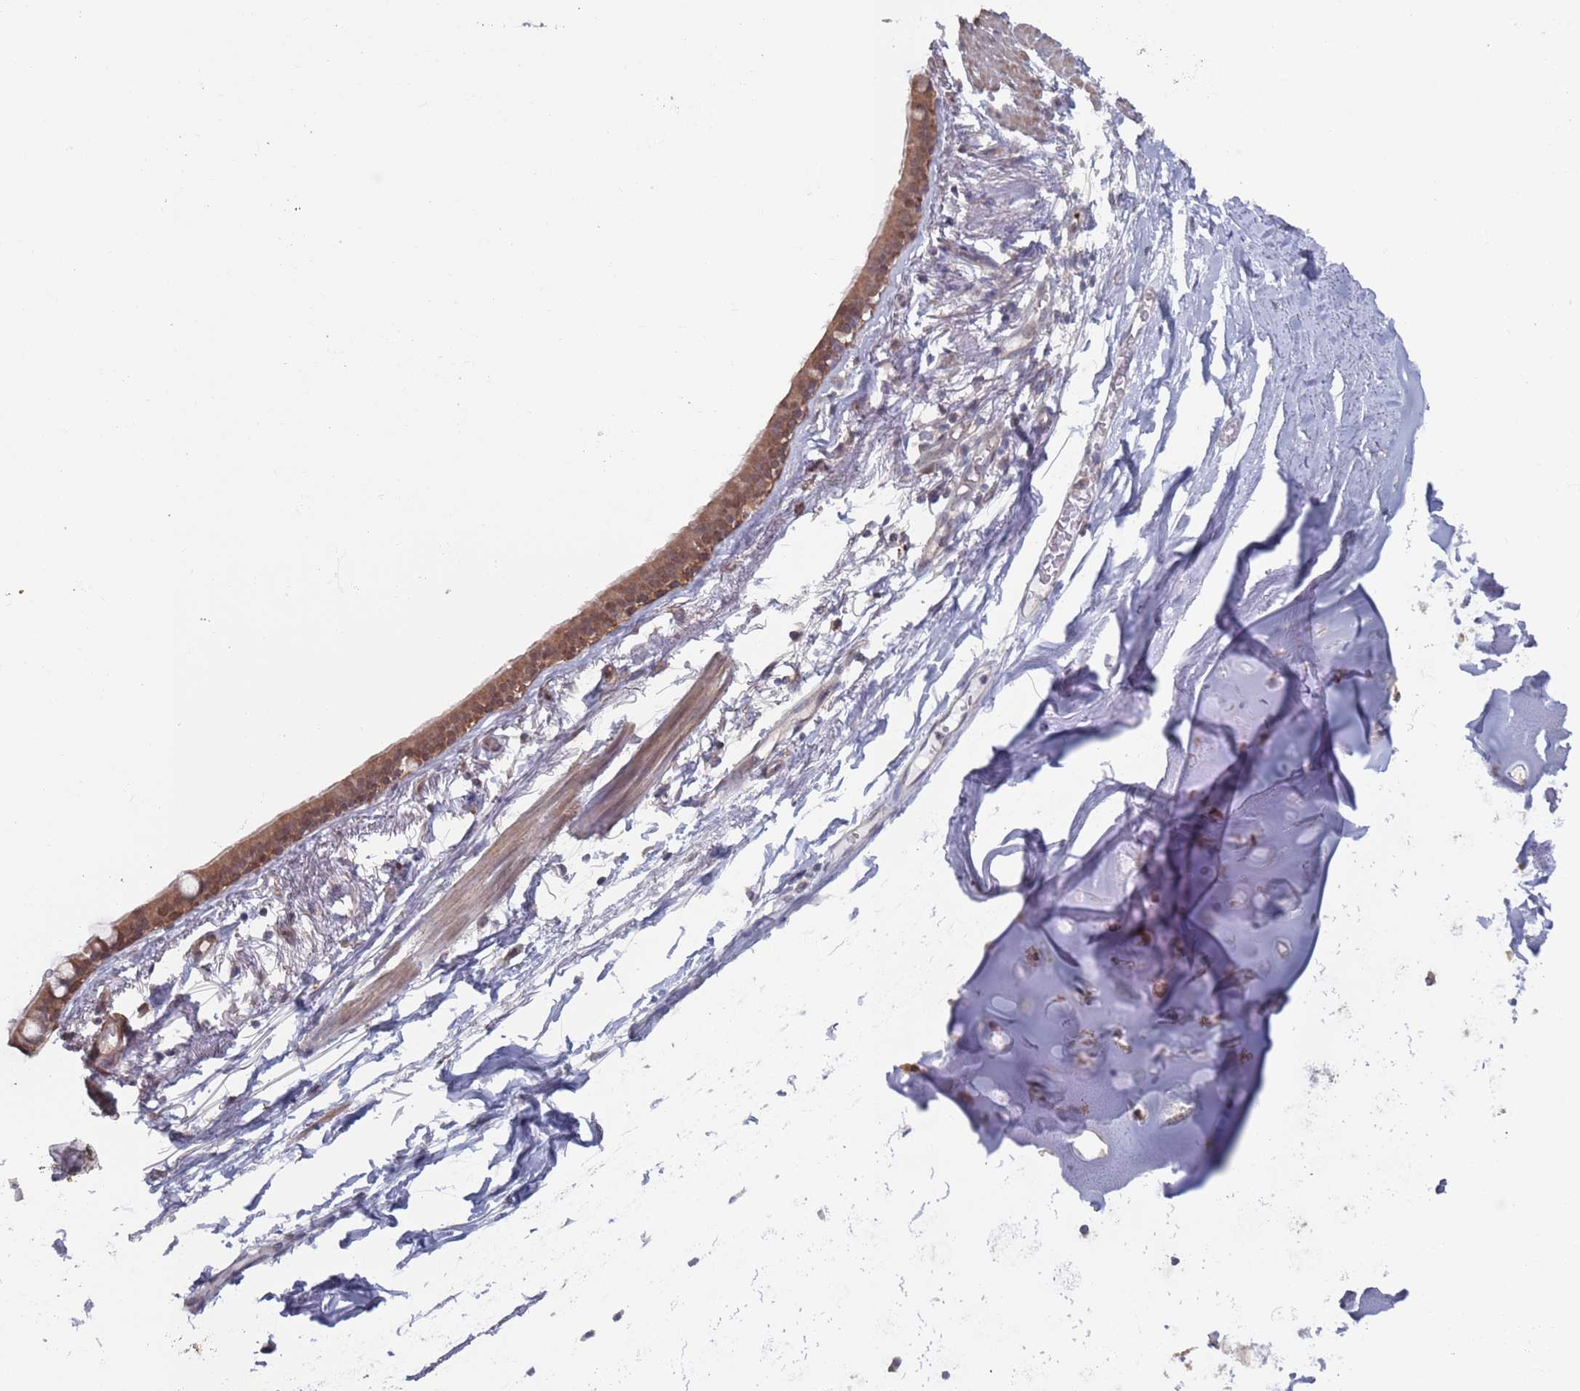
{"staining": {"intensity": "moderate", "quantity": ">75%", "location": "cytoplasmic/membranous"}, "tissue": "bronchus", "cell_type": "Respiratory epithelial cells", "image_type": "normal", "snomed": [{"axis": "morphology", "description": "Normal tissue, NOS"}, {"axis": "topography", "description": "Cartilage tissue"}], "caption": "Brown immunohistochemical staining in normal bronchus displays moderate cytoplasmic/membranous positivity in about >75% of respiratory epithelial cells.", "gene": "DGKD", "patient": {"sex": "male", "age": 63}}